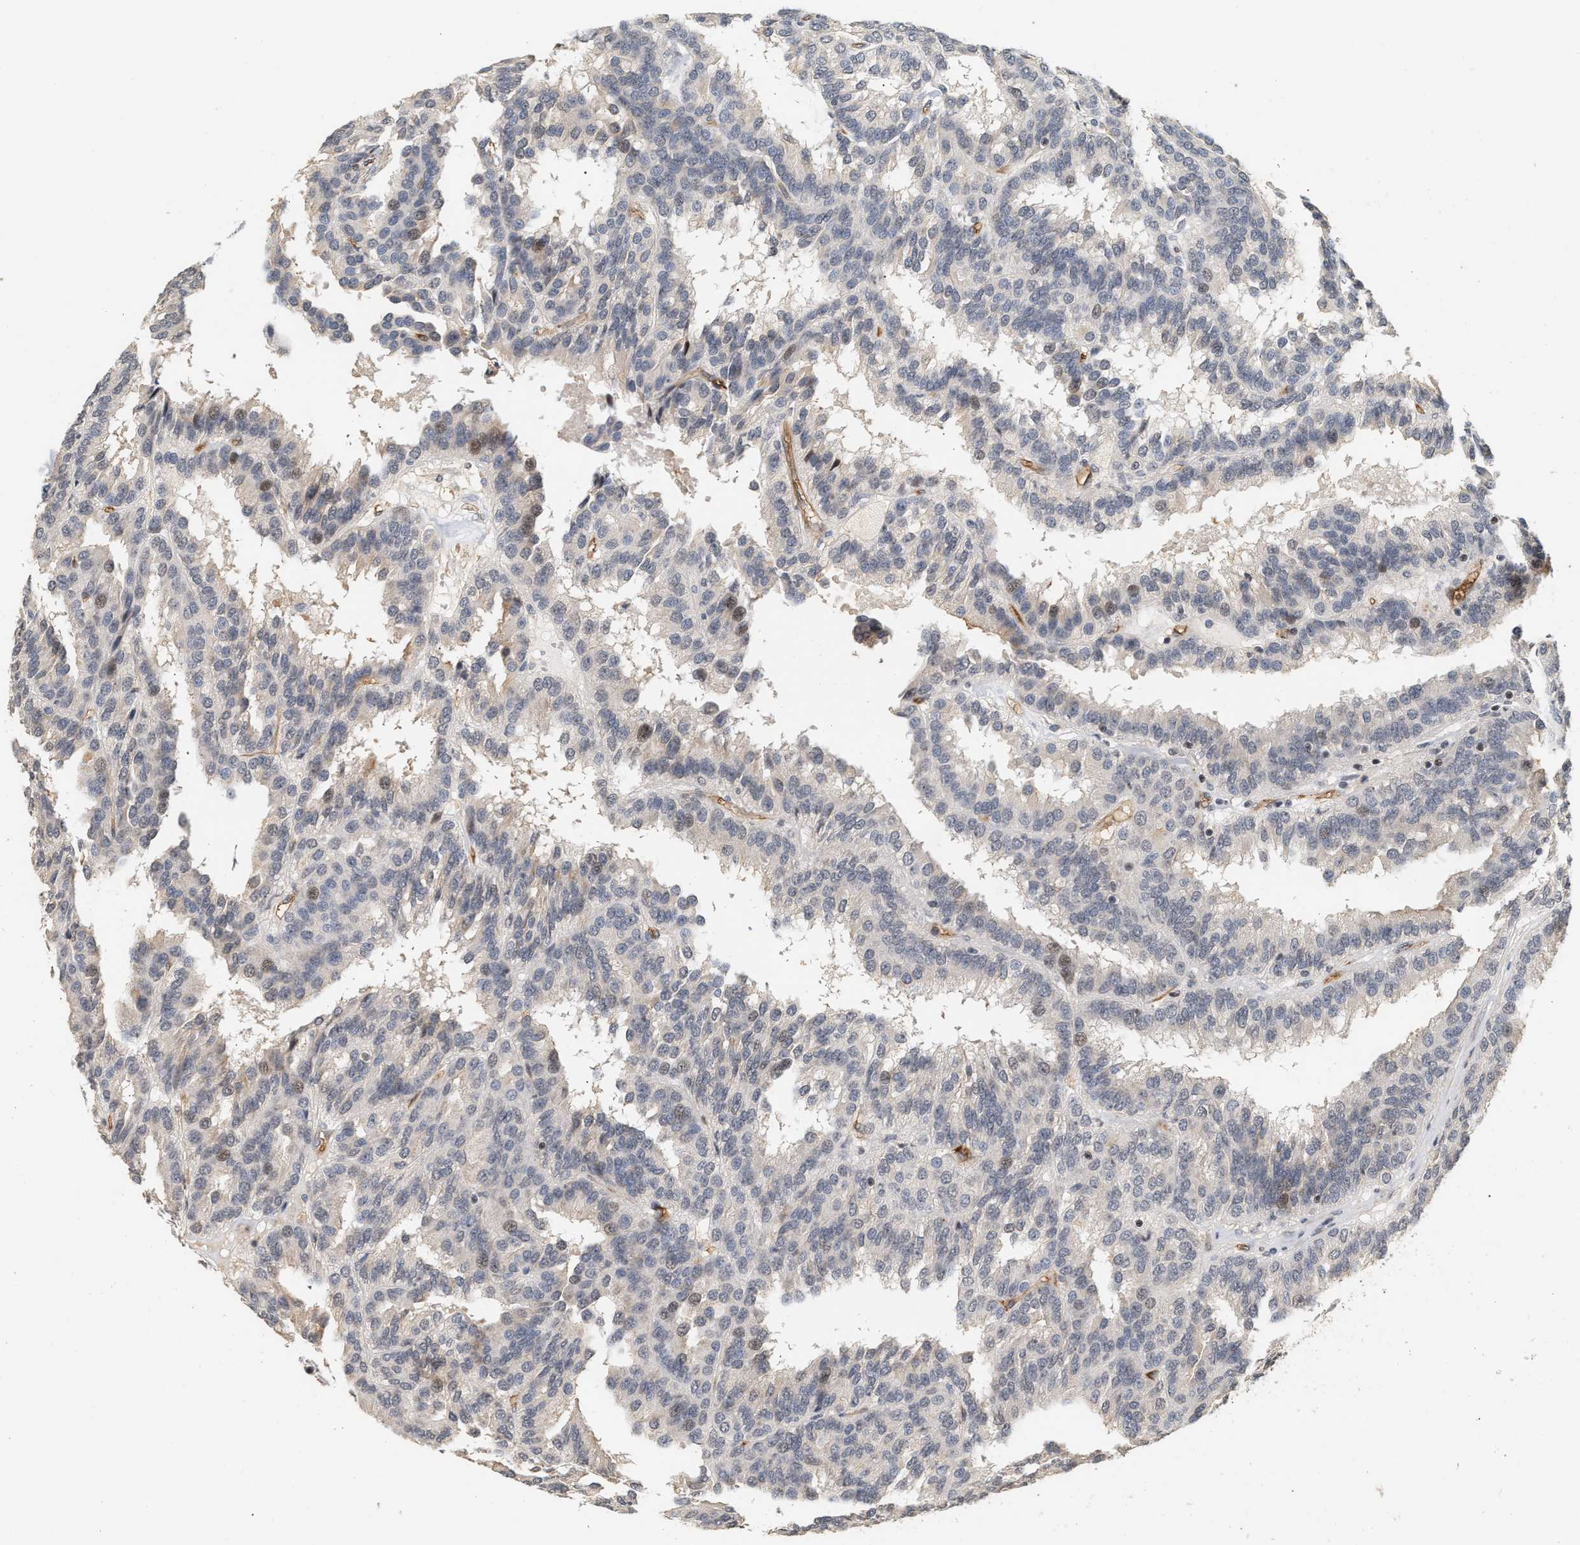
{"staining": {"intensity": "weak", "quantity": "<25%", "location": "nuclear"}, "tissue": "renal cancer", "cell_type": "Tumor cells", "image_type": "cancer", "snomed": [{"axis": "morphology", "description": "Adenocarcinoma, NOS"}, {"axis": "topography", "description": "Kidney"}], "caption": "Immunohistochemistry histopathology image of neoplastic tissue: adenocarcinoma (renal) stained with DAB demonstrates no significant protein expression in tumor cells.", "gene": "PLXND1", "patient": {"sex": "male", "age": 46}}